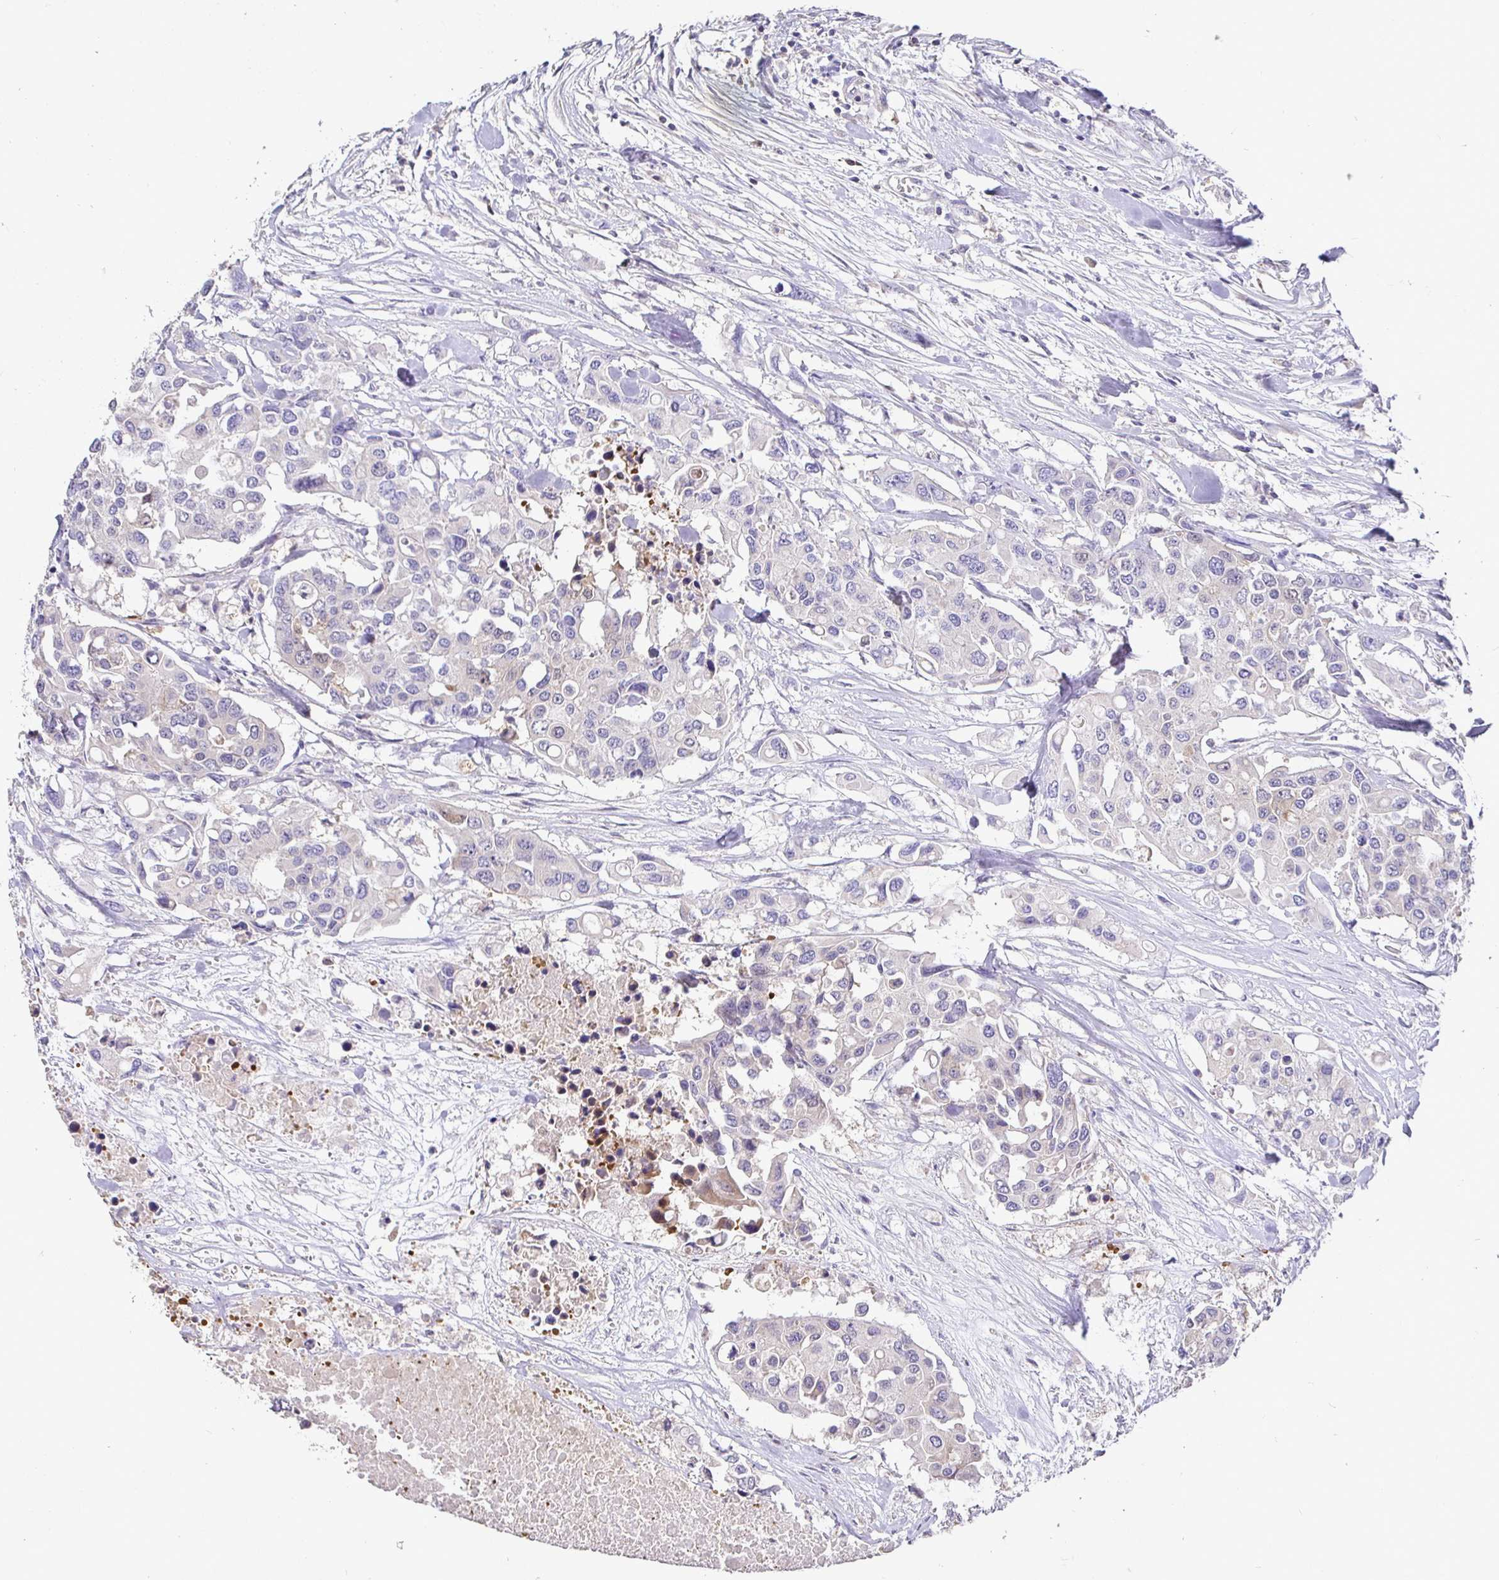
{"staining": {"intensity": "negative", "quantity": "none", "location": "none"}, "tissue": "colorectal cancer", "cell_type": "Tumor cells", "image_type": "cancer", "snomed": [{"axis": "morphology", "description": "Adenocarcinoma, NOS"}, {"axis": "topography", "description": "Colon"}], "caption": "Immunohistochemistry of adenocarcinoma (colorectal) exhibits no positivity in tumor cells.", "gene": "SHISA4", "patient": {"sex": "male", "age": 77}}